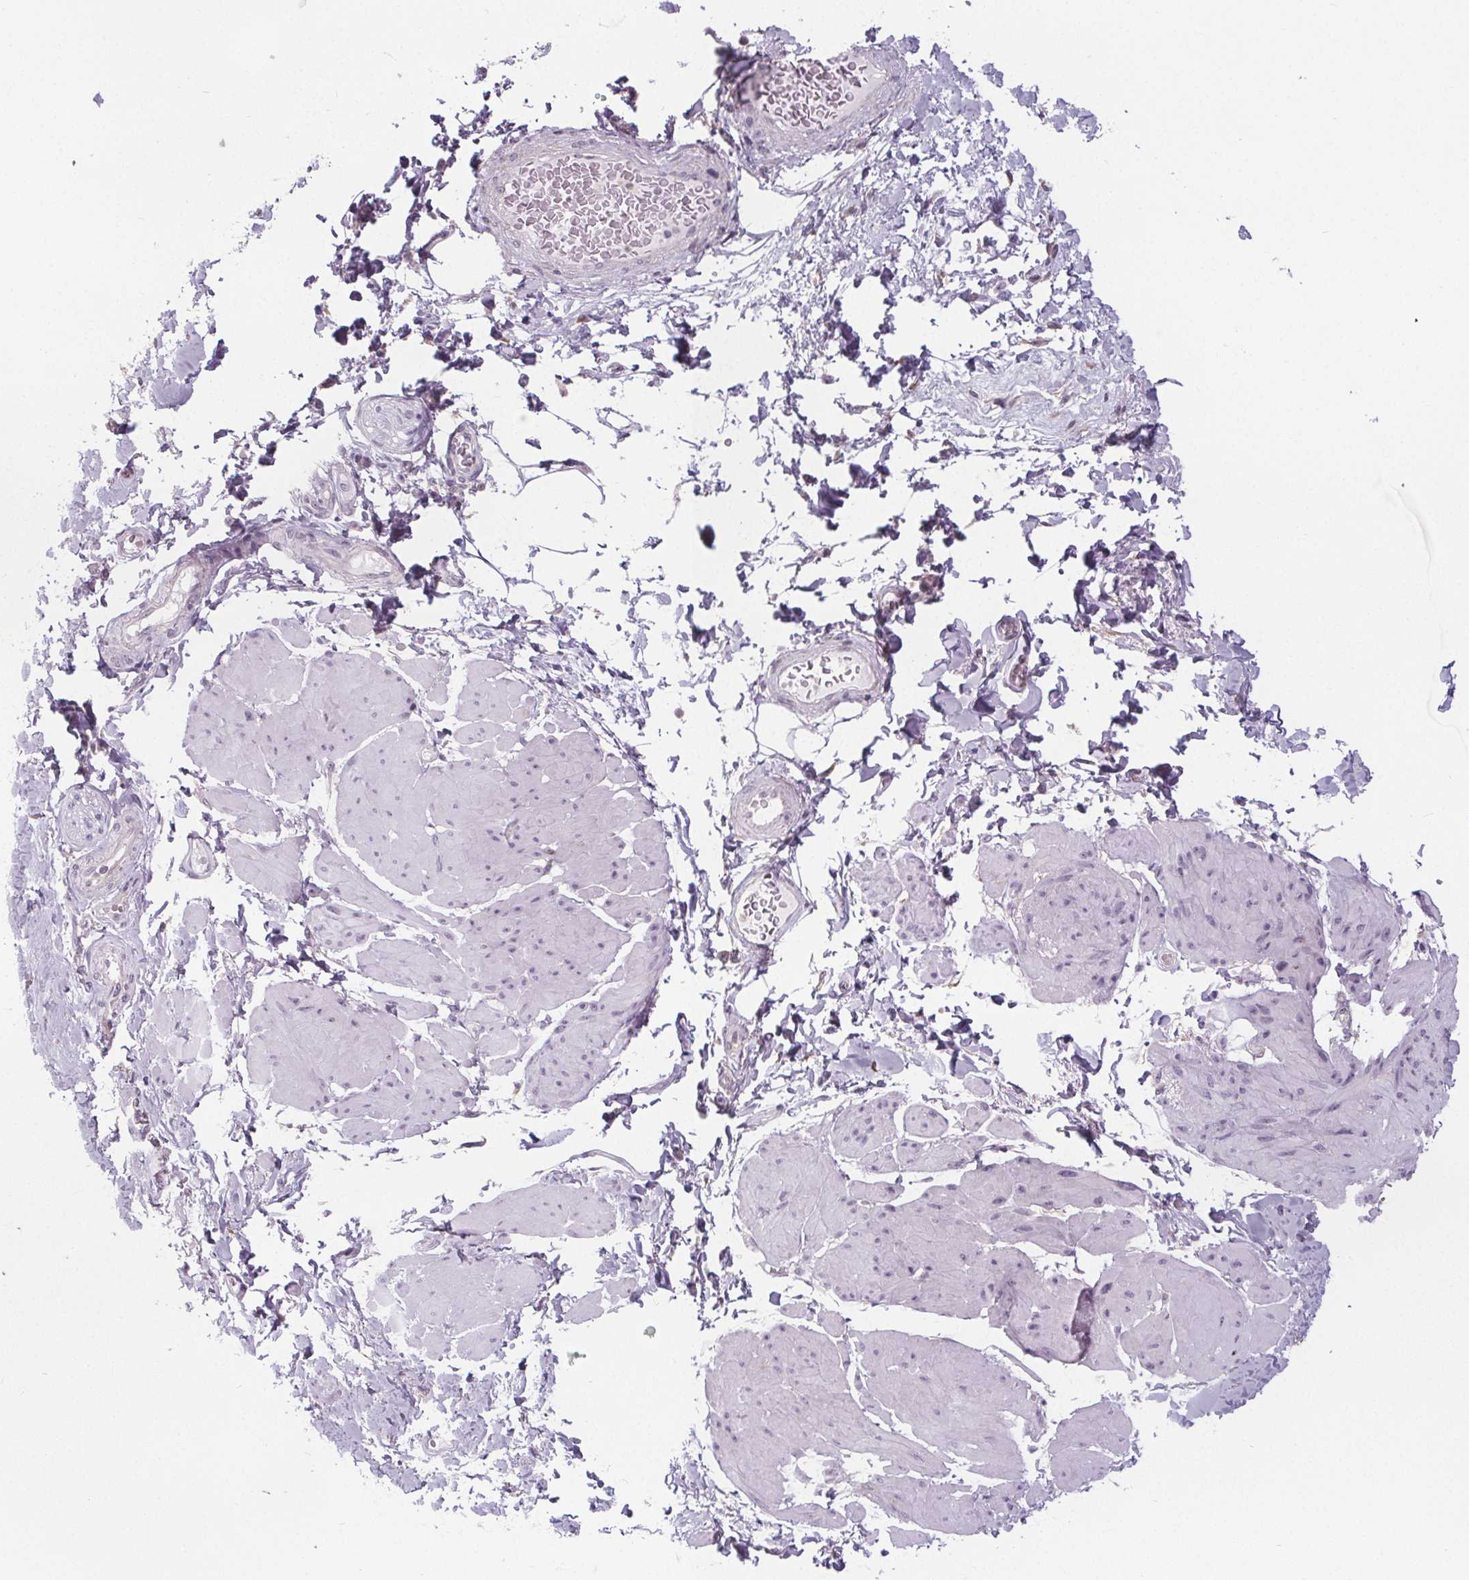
{"staining": {"intensity": "weak", "quantity": "<25%", "location": "nuclear"}, "tissue": "adipose tissue", "cell_type": "Adipocytes", "image_type": "normal", "snomed": [{"axis": "morphology", "description": "Normal tissue, NOS"}, {"axis": "topography", "description": "Urinary bladder"}, {"axis": "topography", "description": "Peripheral nerve tissue"}], "caption": "Adipocytes are negative for brown protein staining in unremarkable adipose tissue. (Stains: DAB (3,3'-diaminobenzidine) IHC with hematoxylin counter stain, Microscopy: brightfield microscopy at high magnification).", "gene": "NOLC1", "patient": {"sex": "female", "age": 60}}